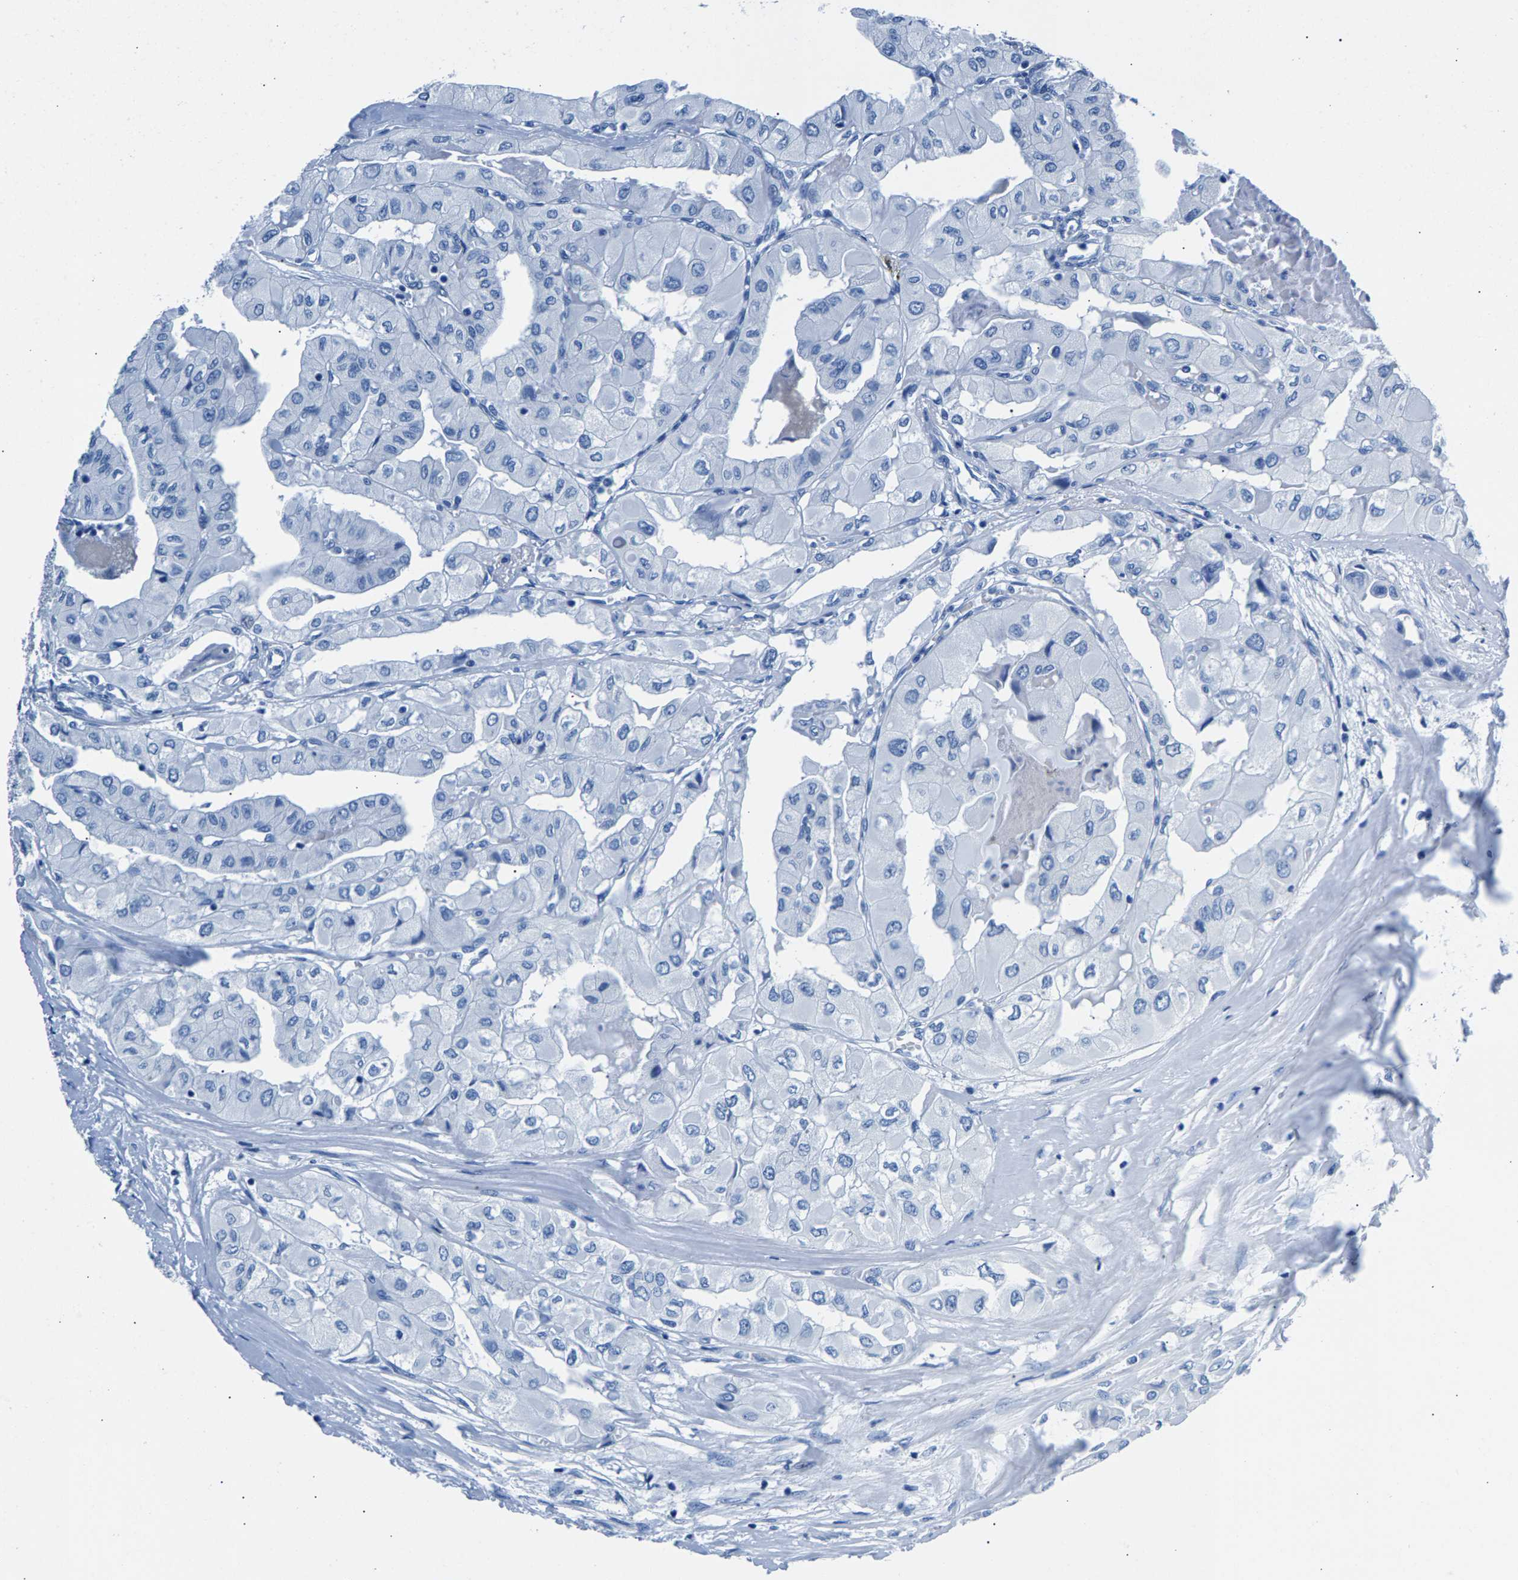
{"staining": {"intensity": "negative", "quantity": "none", "location": "none"}, "tissue": "thyroid cancer", "cell_type": "Tumor cells", "image_type": "cancer", "snomed": [{"axis": "morphology", "description": "Papillary adenocarcinoma, NOS"}, {"axis": "topography", "description": "Thyroid gland"}], "caption": "Tumor cells show no significant protein expression in thyroid cancer (papillary adenocarcinoma).", "gene": "CPS1", "patient": {"sex": "female", "age": 59}}